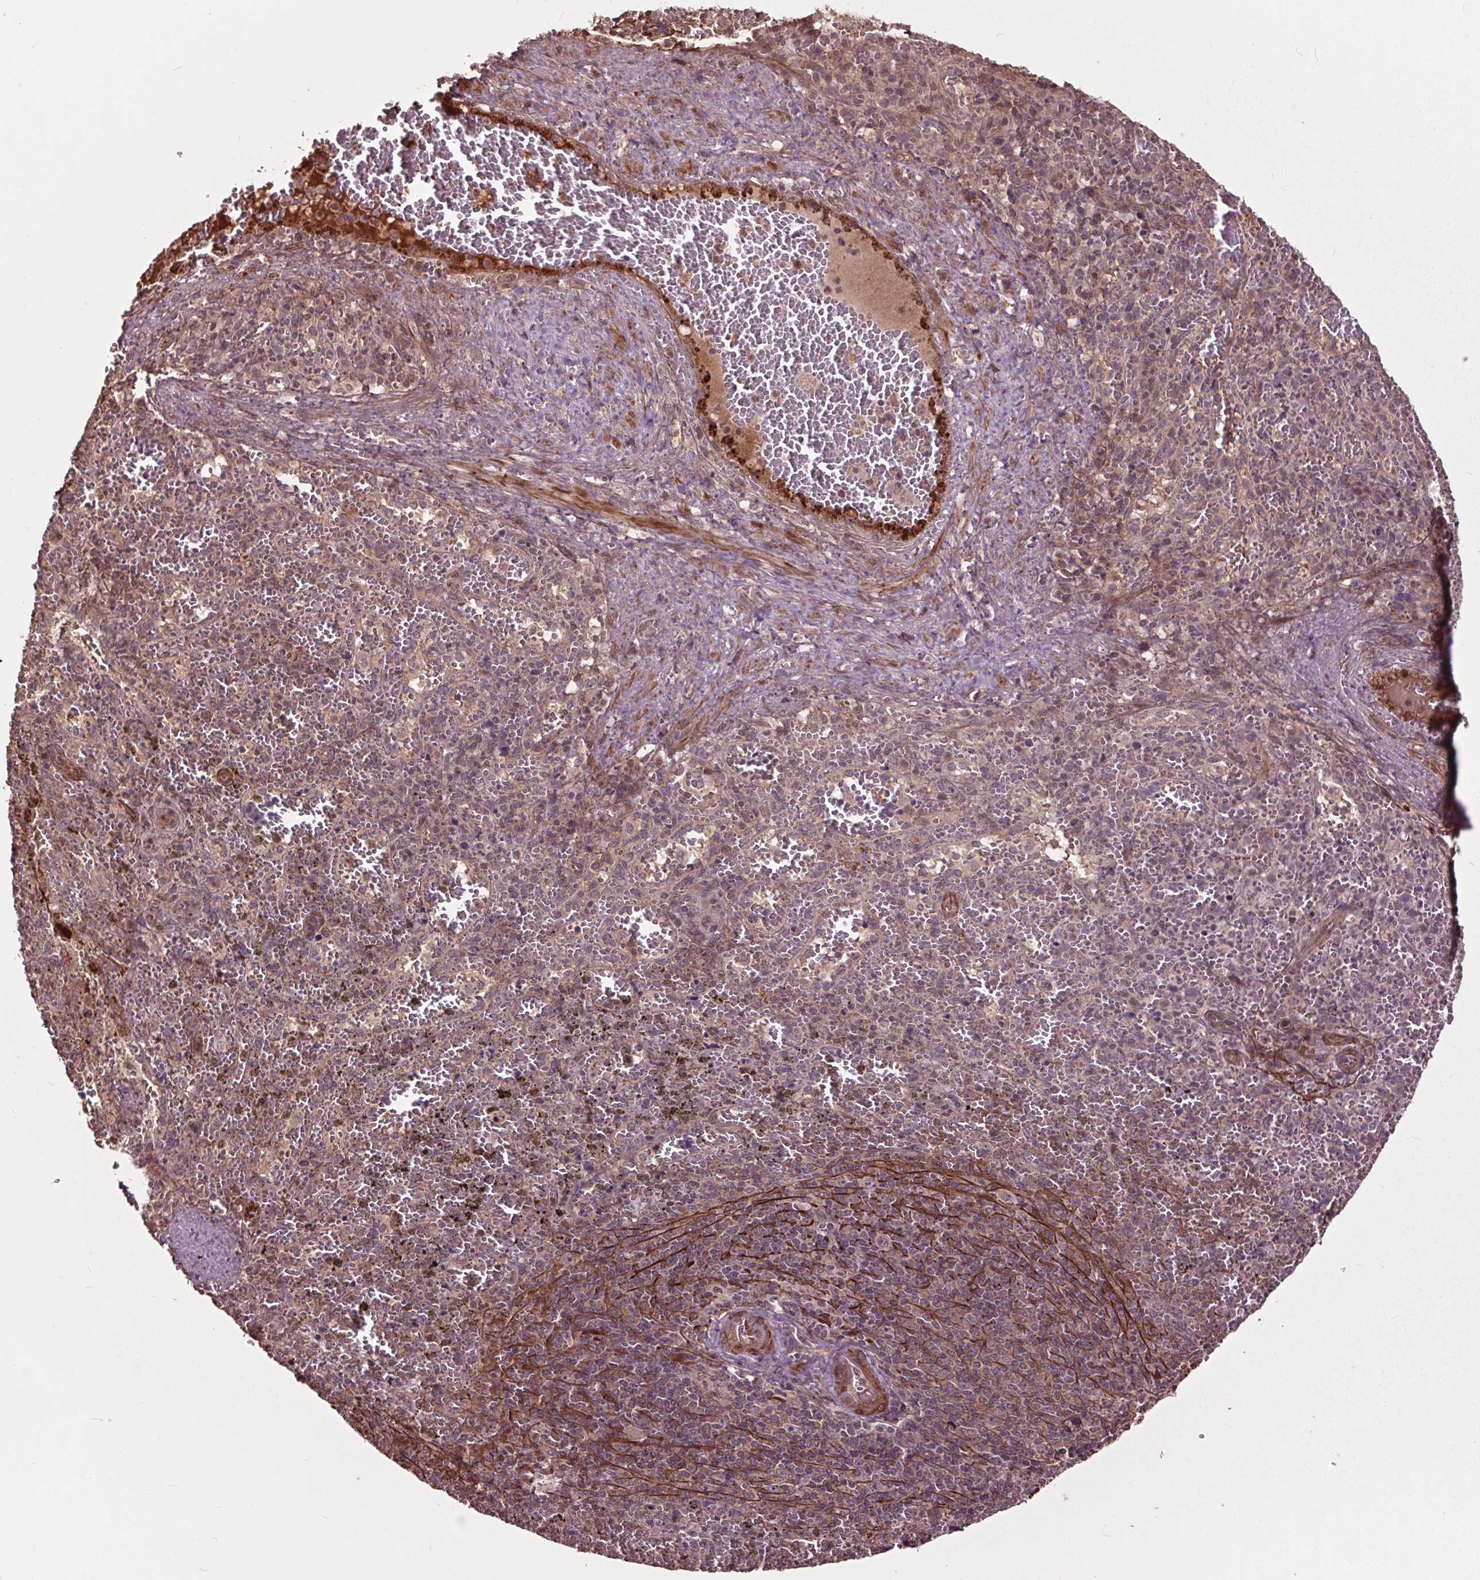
{"staining": {"intensity": "weak", "quantity": "<25%", "location": "cytoplasmic/membranous"}, "tissue": "spleen", "cell_type": "Cells in red pulp", "image_type": "normal", "snomed": [{"axis": "morphology", "description": "Normal tissue, NOS"}, {"axis": "topography", "description": "Spleen"}], "caption": "Micrograph shows no protein staining in cells in red pulp of unremarkable spleen.", "gene": "CEP95", "patient": {"sex": "female", "age": 50}}